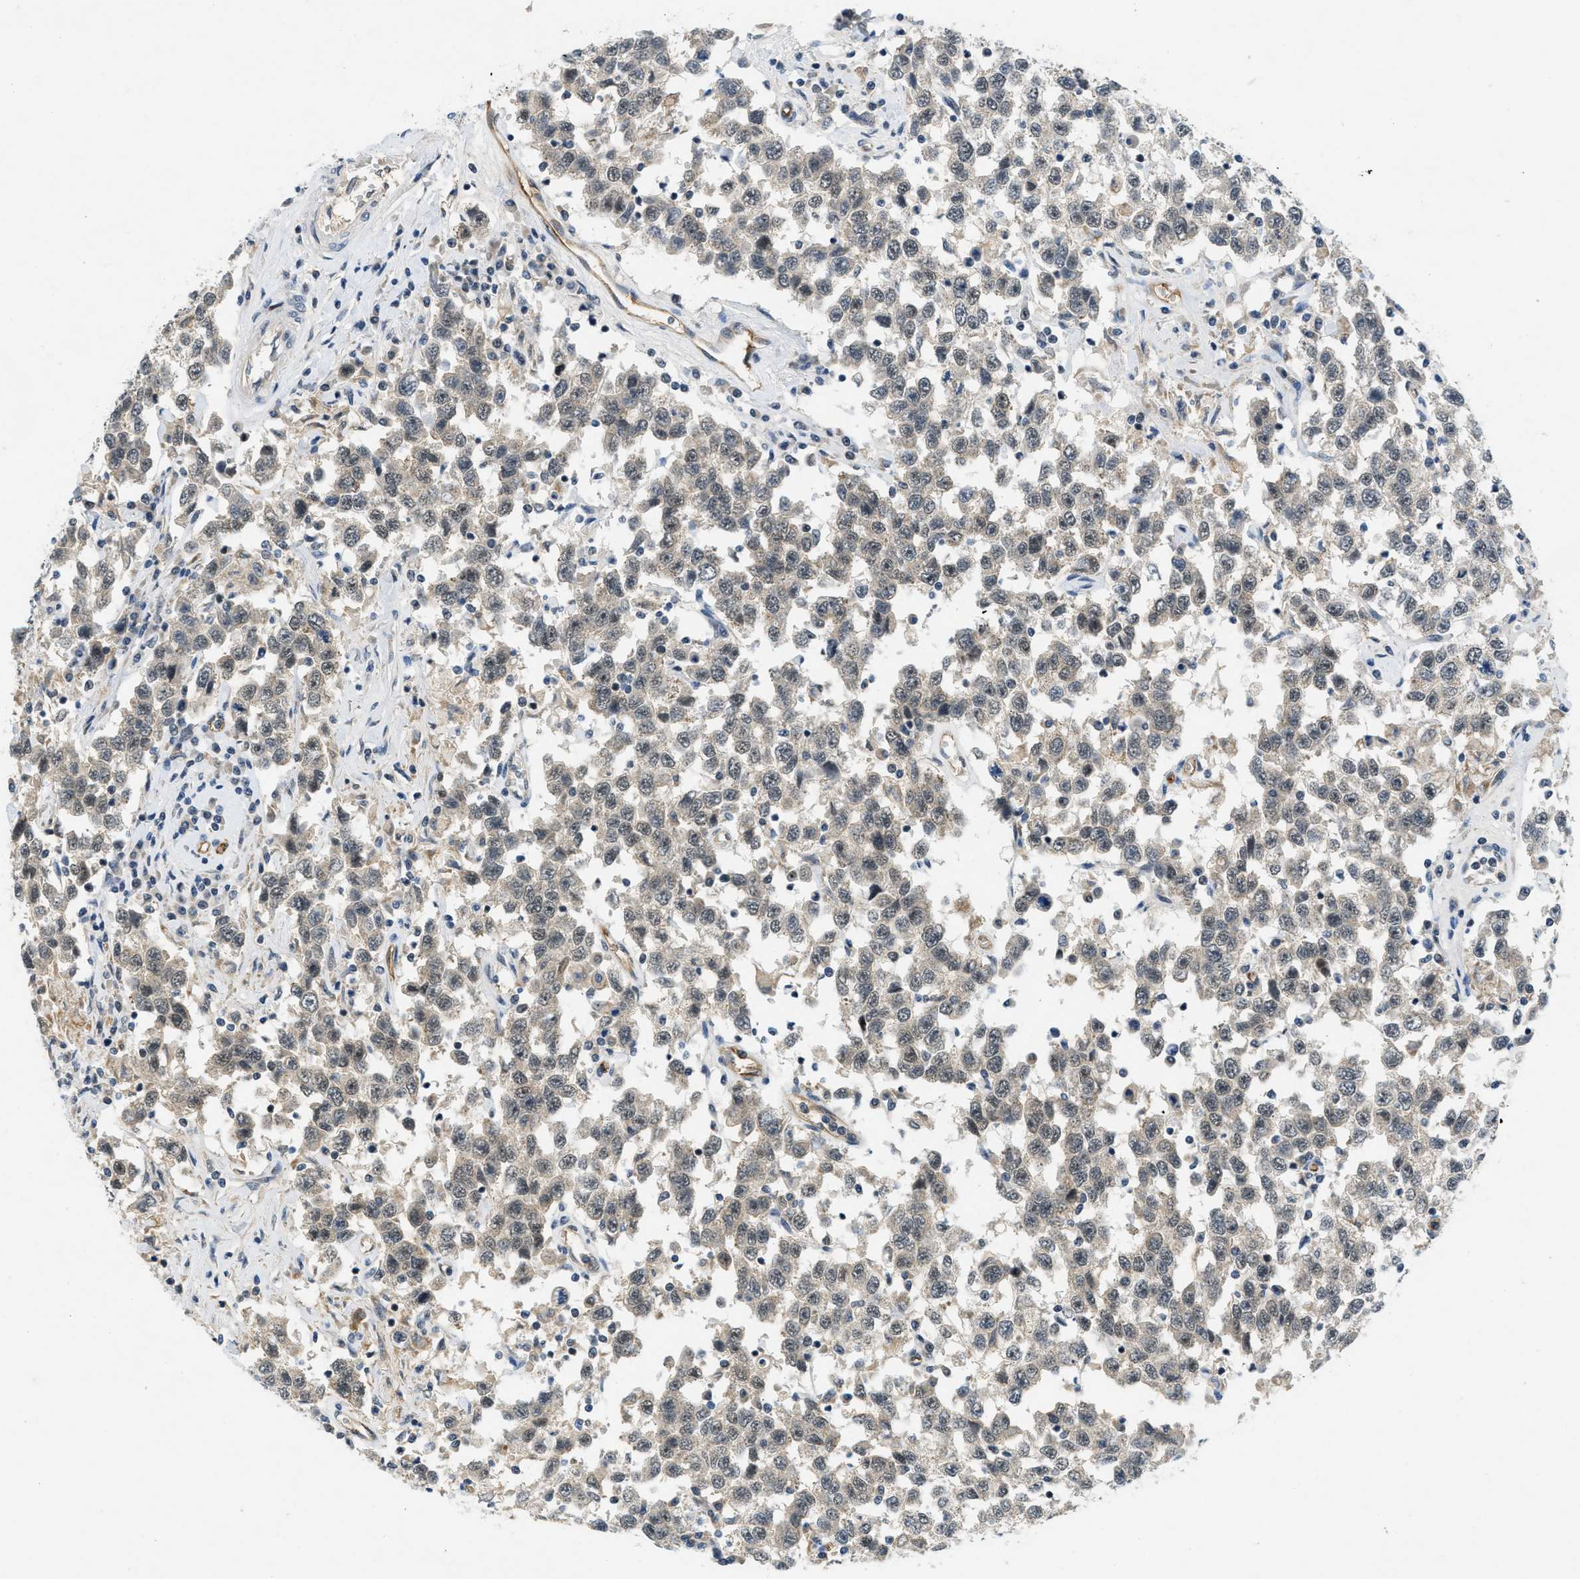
{"staining": {"intensity": "negative", "quantity": "none", "location": "none"}, "tissue": "testis cancer", "cell_type": "Tumor cells", "image_type": "cancer", "snomed": [{"axis": "morphology", "description": "Seminoma, NOS"}, {"axis": "topography", "description": "Testis"}], "caption": "Tumor cells are negative for brown protein staining in testis cancer (seminoma). (DAB (3,3'-diaminobenzidine) immunohistochemistry visualized using brightfield microscopy, high magnification).", "gene": "SLCO2A1", "patient": {"sex": "male", "age": 41}}